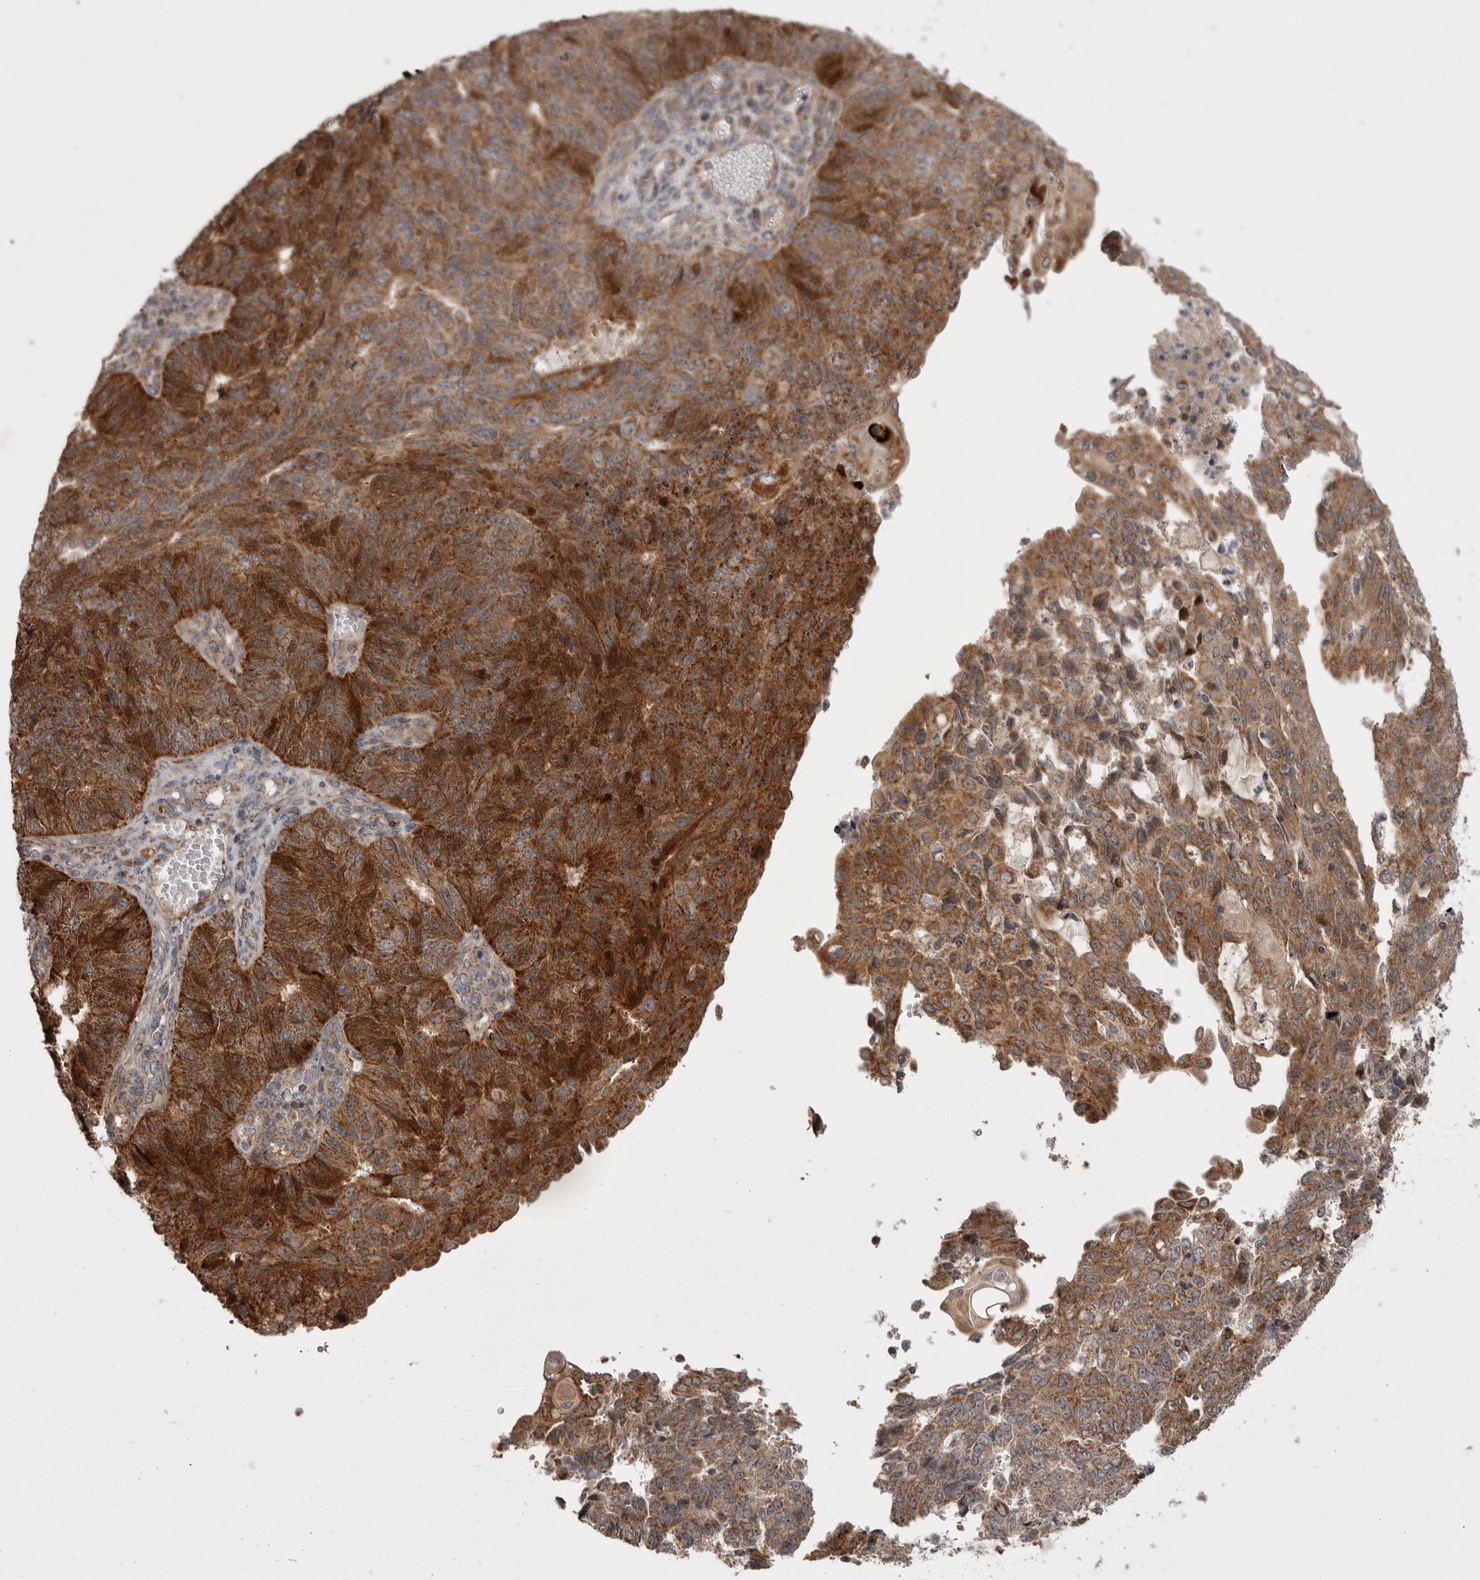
{"staining": {"intensity": "strong", "quantity": ">75%", "location": "cytoplasmic/membranous"}, "tissue": "endometrial cancer", "cell_type": "Tumor cells", "image_type": "cancer", "snomed": [{"axis": "morphology", "description": "Adenocarcinoma, NOS"}, {"axis": "topography", "description": "Endometrium"}], "caption": "A brown stain labels strong cytoplasmic/membranous staining of a protein in human endometrial cancer tumor cells.", "gene": "KYAT3", "patient": {"sex": "female", "age": 32}}